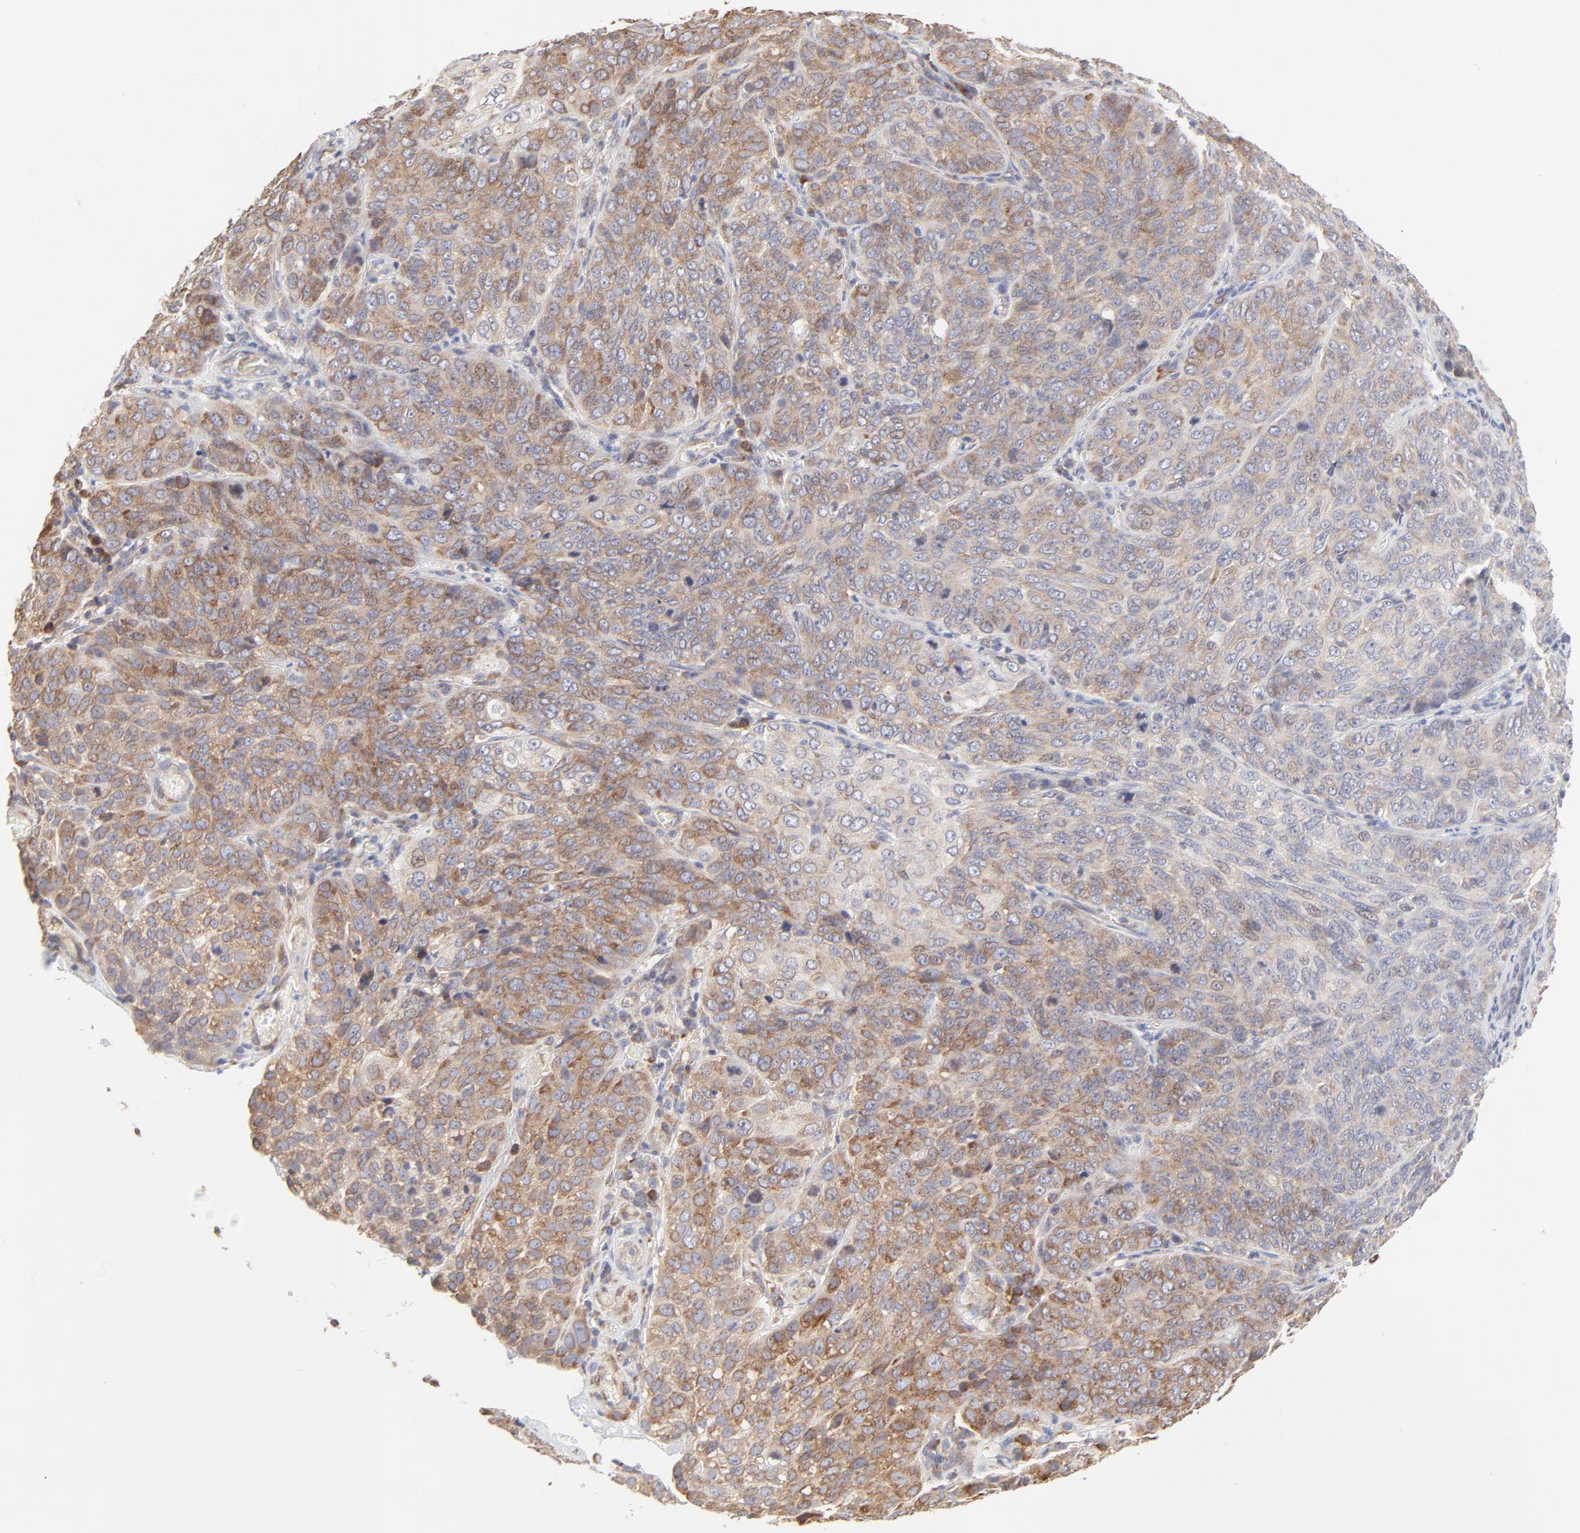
{"staining": {"intensity": "moderate", "quantity": ">75%", "location": "cytoplasmic/membranous"}, "tissue": "cervical cancer", "cell_type": "Tumor cells", "image_type": "cancer", "snomed": [{"axis": "morphology", "description": "Squamous cell carcinoma, NOS"}, {"axis": "topography", "description": "Cervix"}], "caption": "Human squamous cell carcinoma (cervical) stained with a protein marker reveals moderate staining in tumor cells.", "gene": "RPS21", "patient": {"sex": "female", "age": 38}}